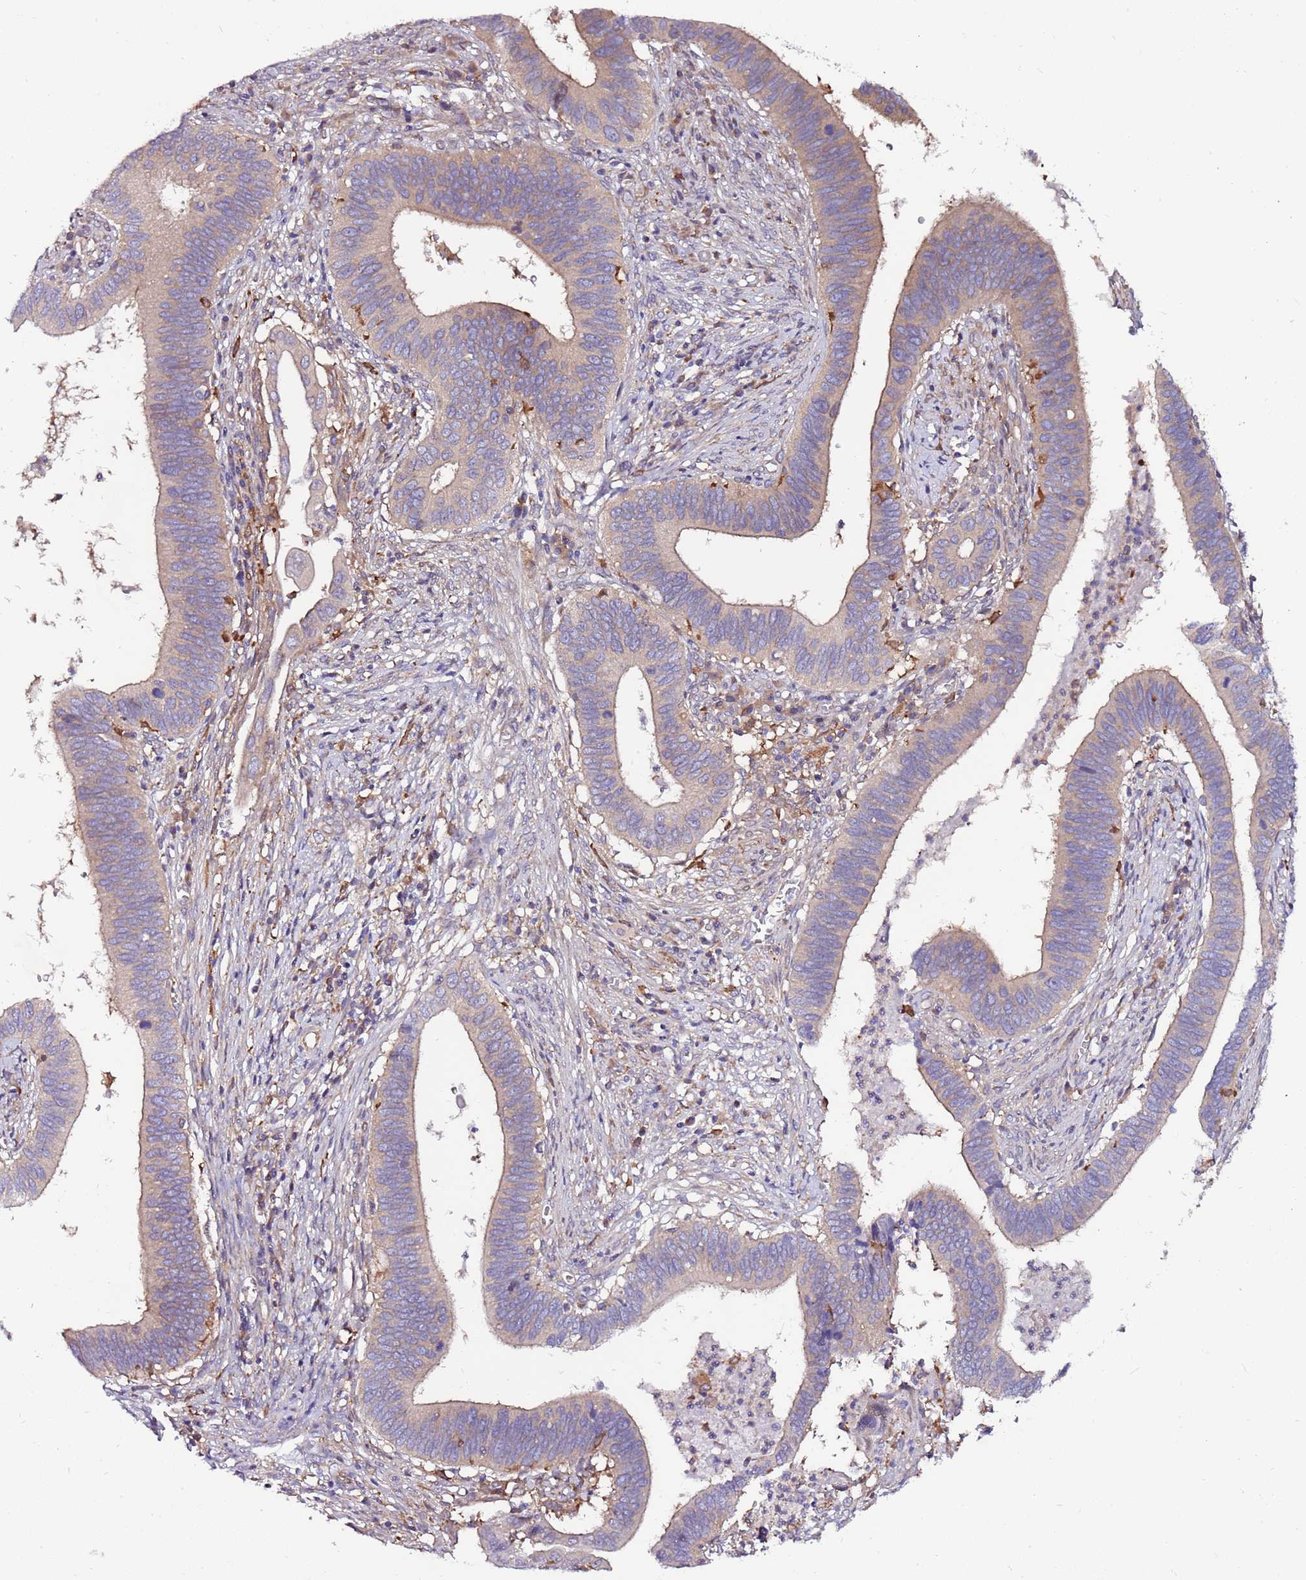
{"staining": {"intensity": "weak", "quantity": "25%-75%", "location": "cytoplasmic/membranous"}, "tissue": "cervical cancer", "cell_type": "Tumor cells", "image_type": "cancer", "snomed": [{"axis": "morphology", "description": "Adenocarcinoma, NOS"}, {"axis": "topography", "description": "Cervix"}], "caption": "The photomicrograph shows a brown stain indicating the presence of a protein in the cytoplasmic/membranous of tumor cells in cervical cancer (adenocarcinoma). (Brightfield microscopy of DAB IHC at high magnification).", "gene": "ATXN2L", "patient": {"sex": "female", "age": 42}}